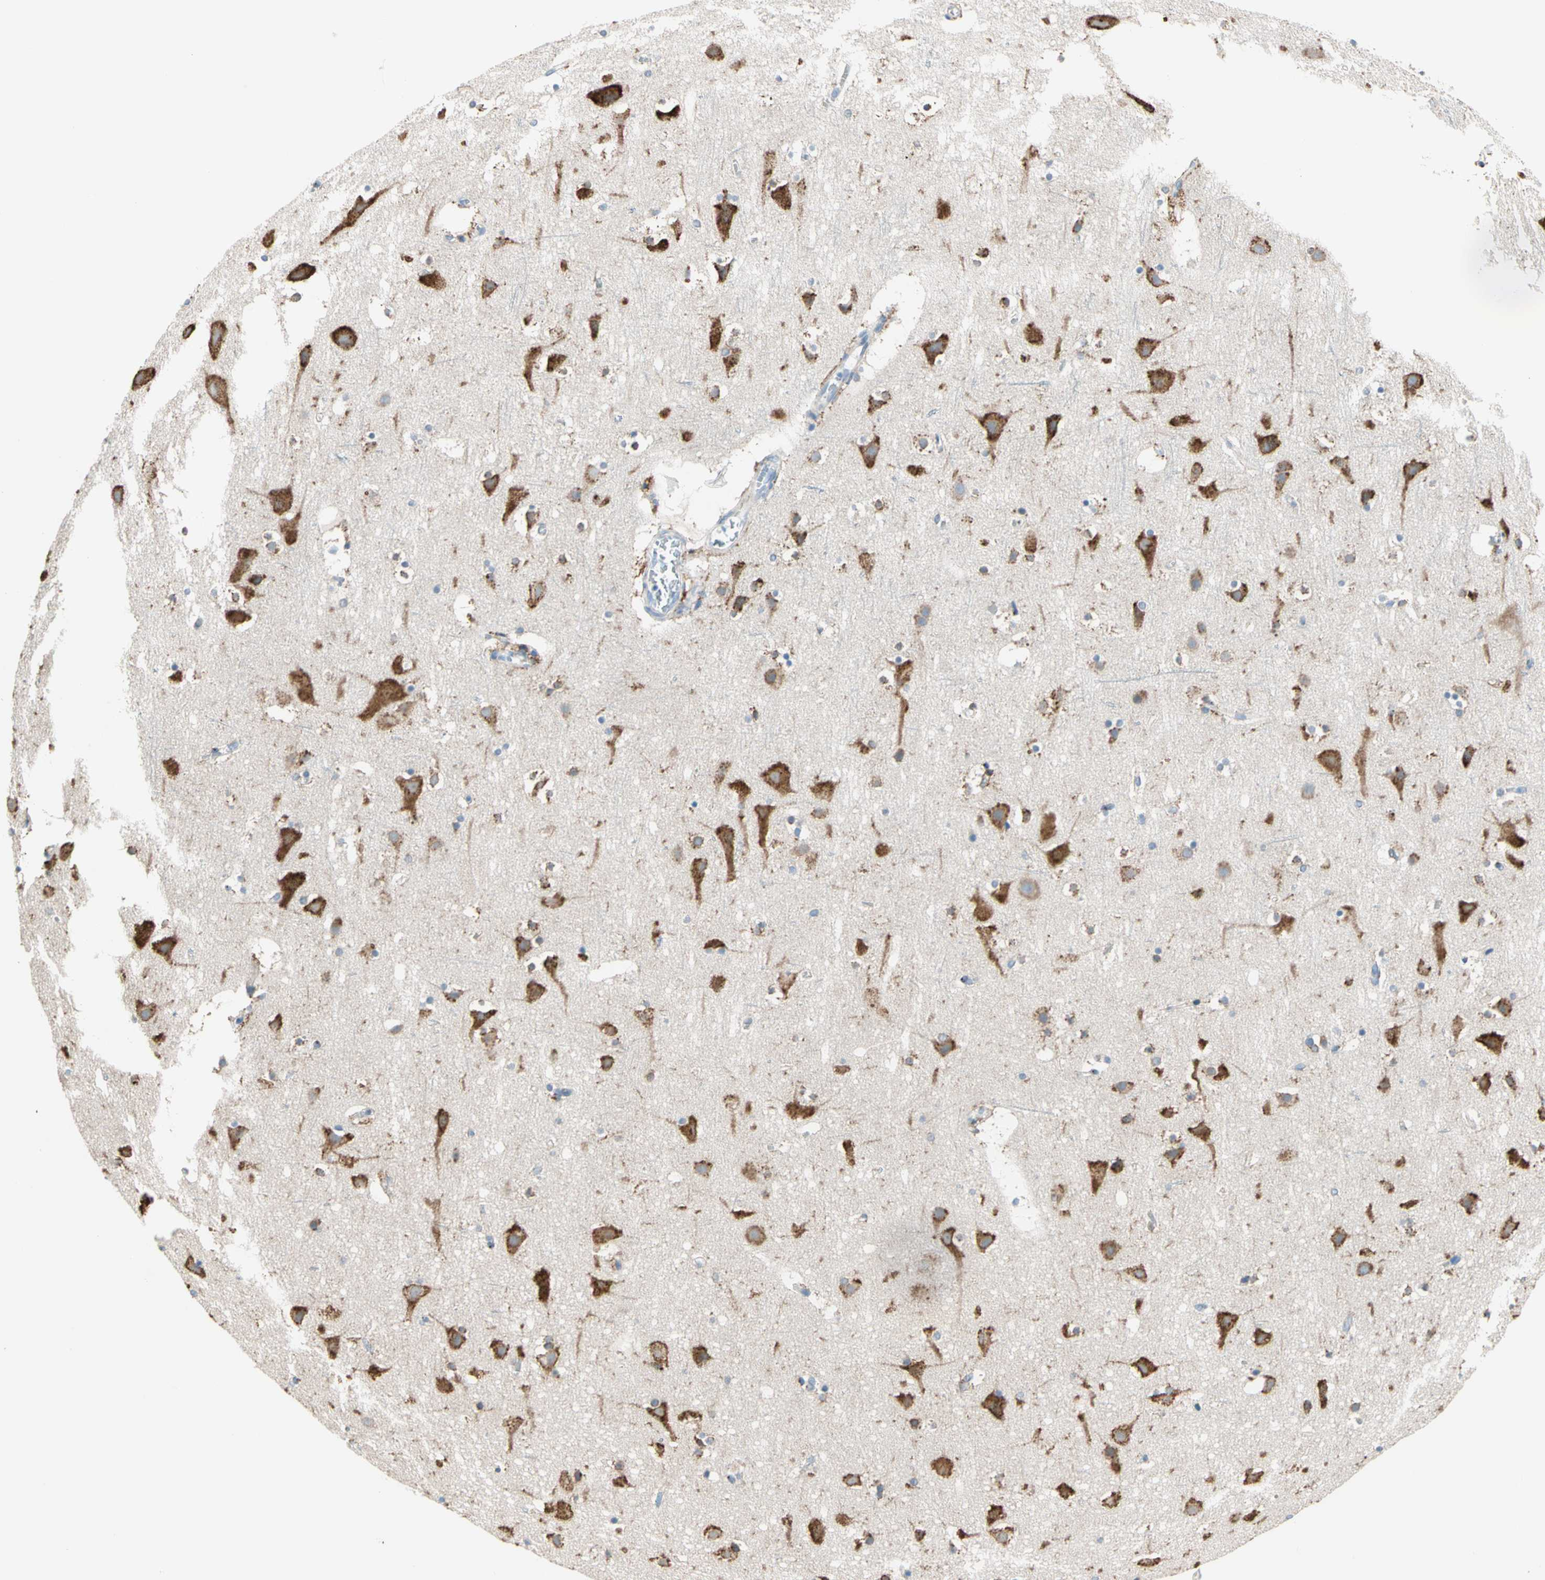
{"staining": {"intensity": "weak", "quantity": "25%-75%", "location": "cytoplasmic/membranous"}, "tissue": "cerebral cortex", "cell_type": "Endothelial cells", "image_type": "normal", "snomed": [{"axis": "morphology", "description": "Normal tissue, NOS"}, {"axis": "topography", "description": "Cerebral cortex"}], "caption": "Endothelial cells show low levels of weak cytoplasmic/membranous positivity in about 25%-75% of cells in normal human cerebral cortex.", "gene": "LRPAP1", "patient": {"sex": "male", "age": 45}}